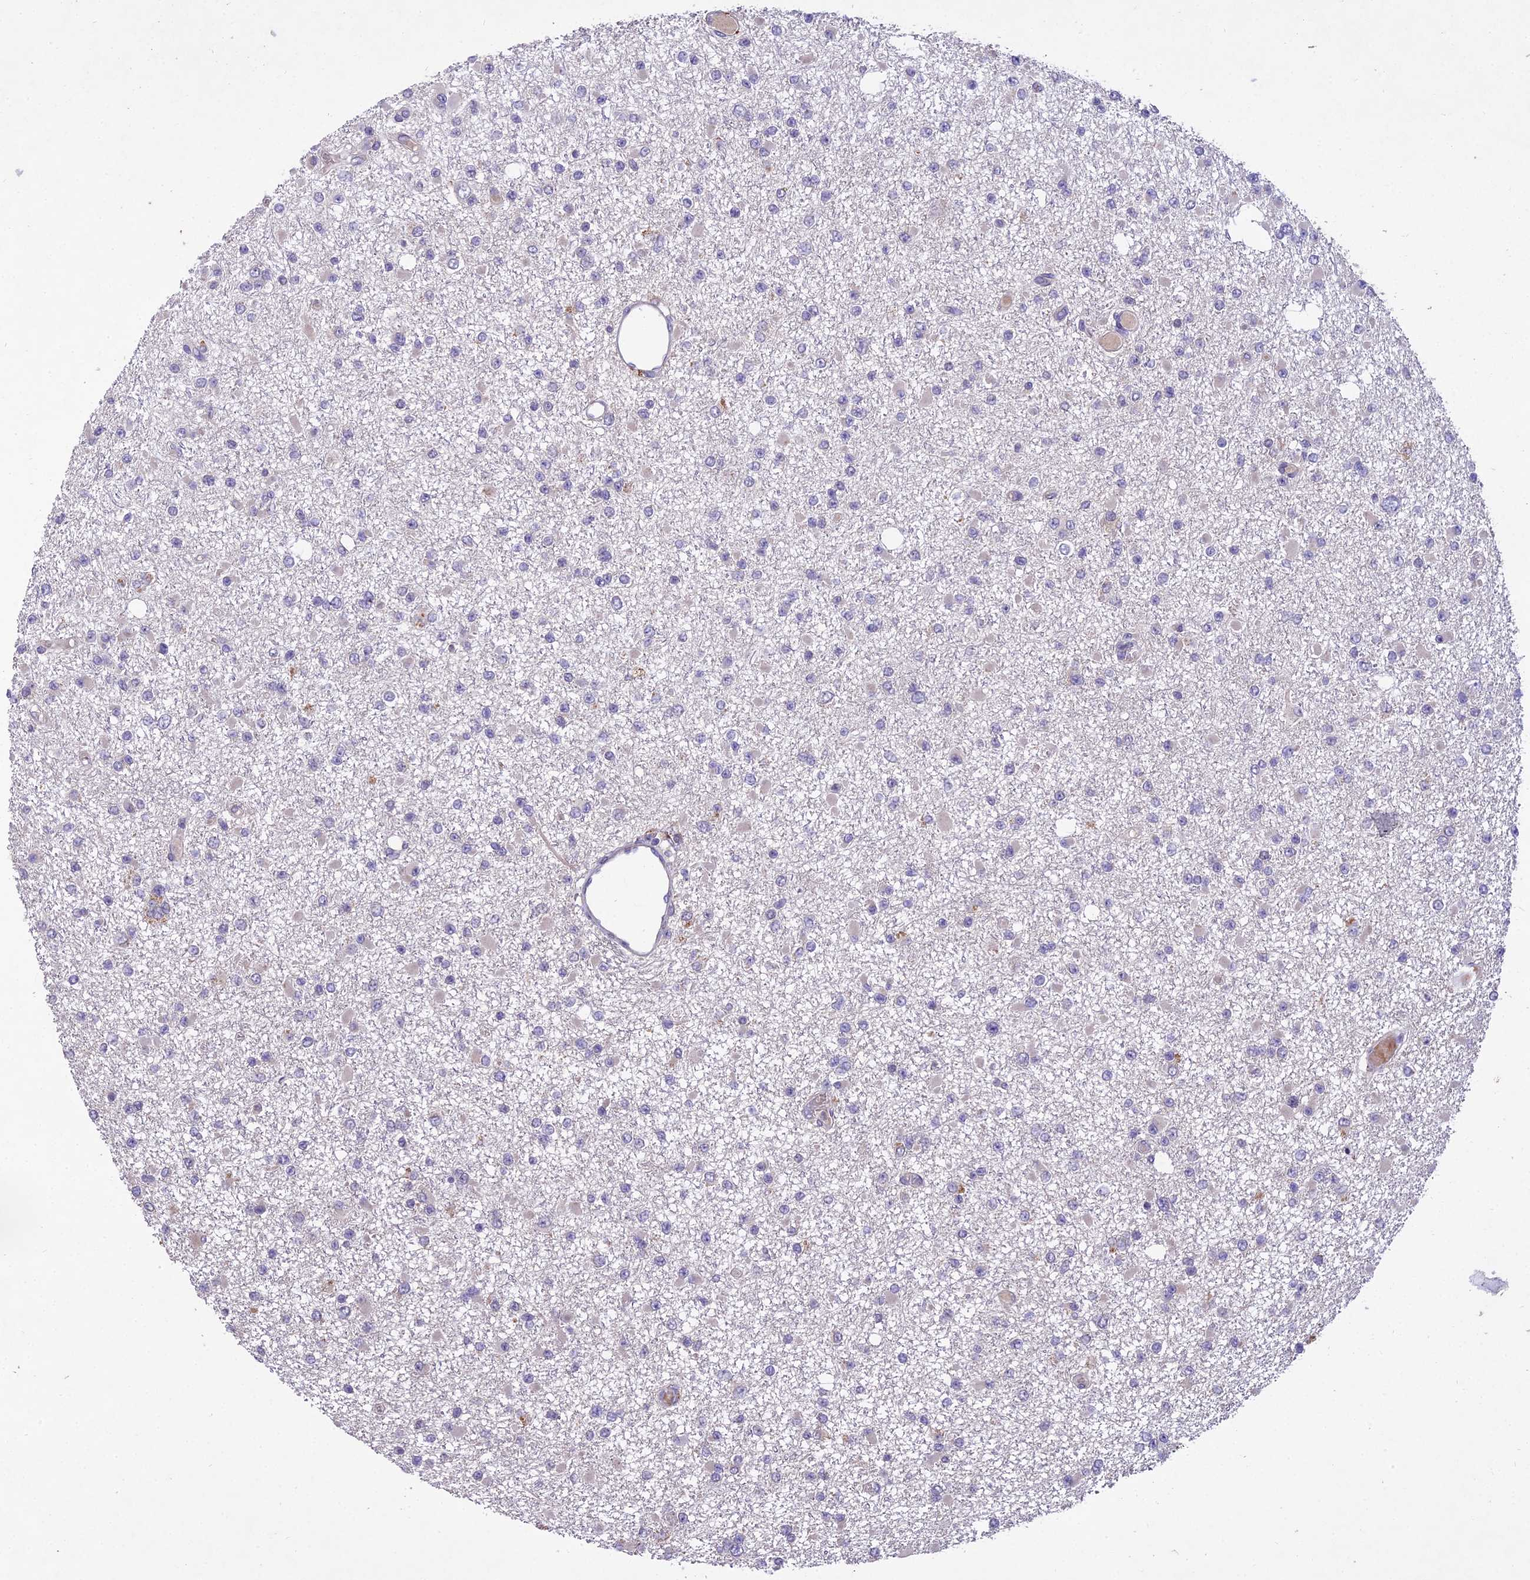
{"staining": {"intensity": "negative", "quantity": "none", "location": "none"}, "tissue": "glioma", "cell_type": "Tumor cells", "image_type": "cancer", "snomed": [{"axis": "morphology", "description": "Glioma, malignant, Low grade"}, {"axis": "topography", "description": "Brain"}], "caption": "Glioma was stained to show a protein in brown. There is no significant expression in tumor cells. (DAB immunohistochemistry (IHC) with hematoxylin counter stain).", "gene": "CENPL", "patient": {"sex": "female", "age": 22}}